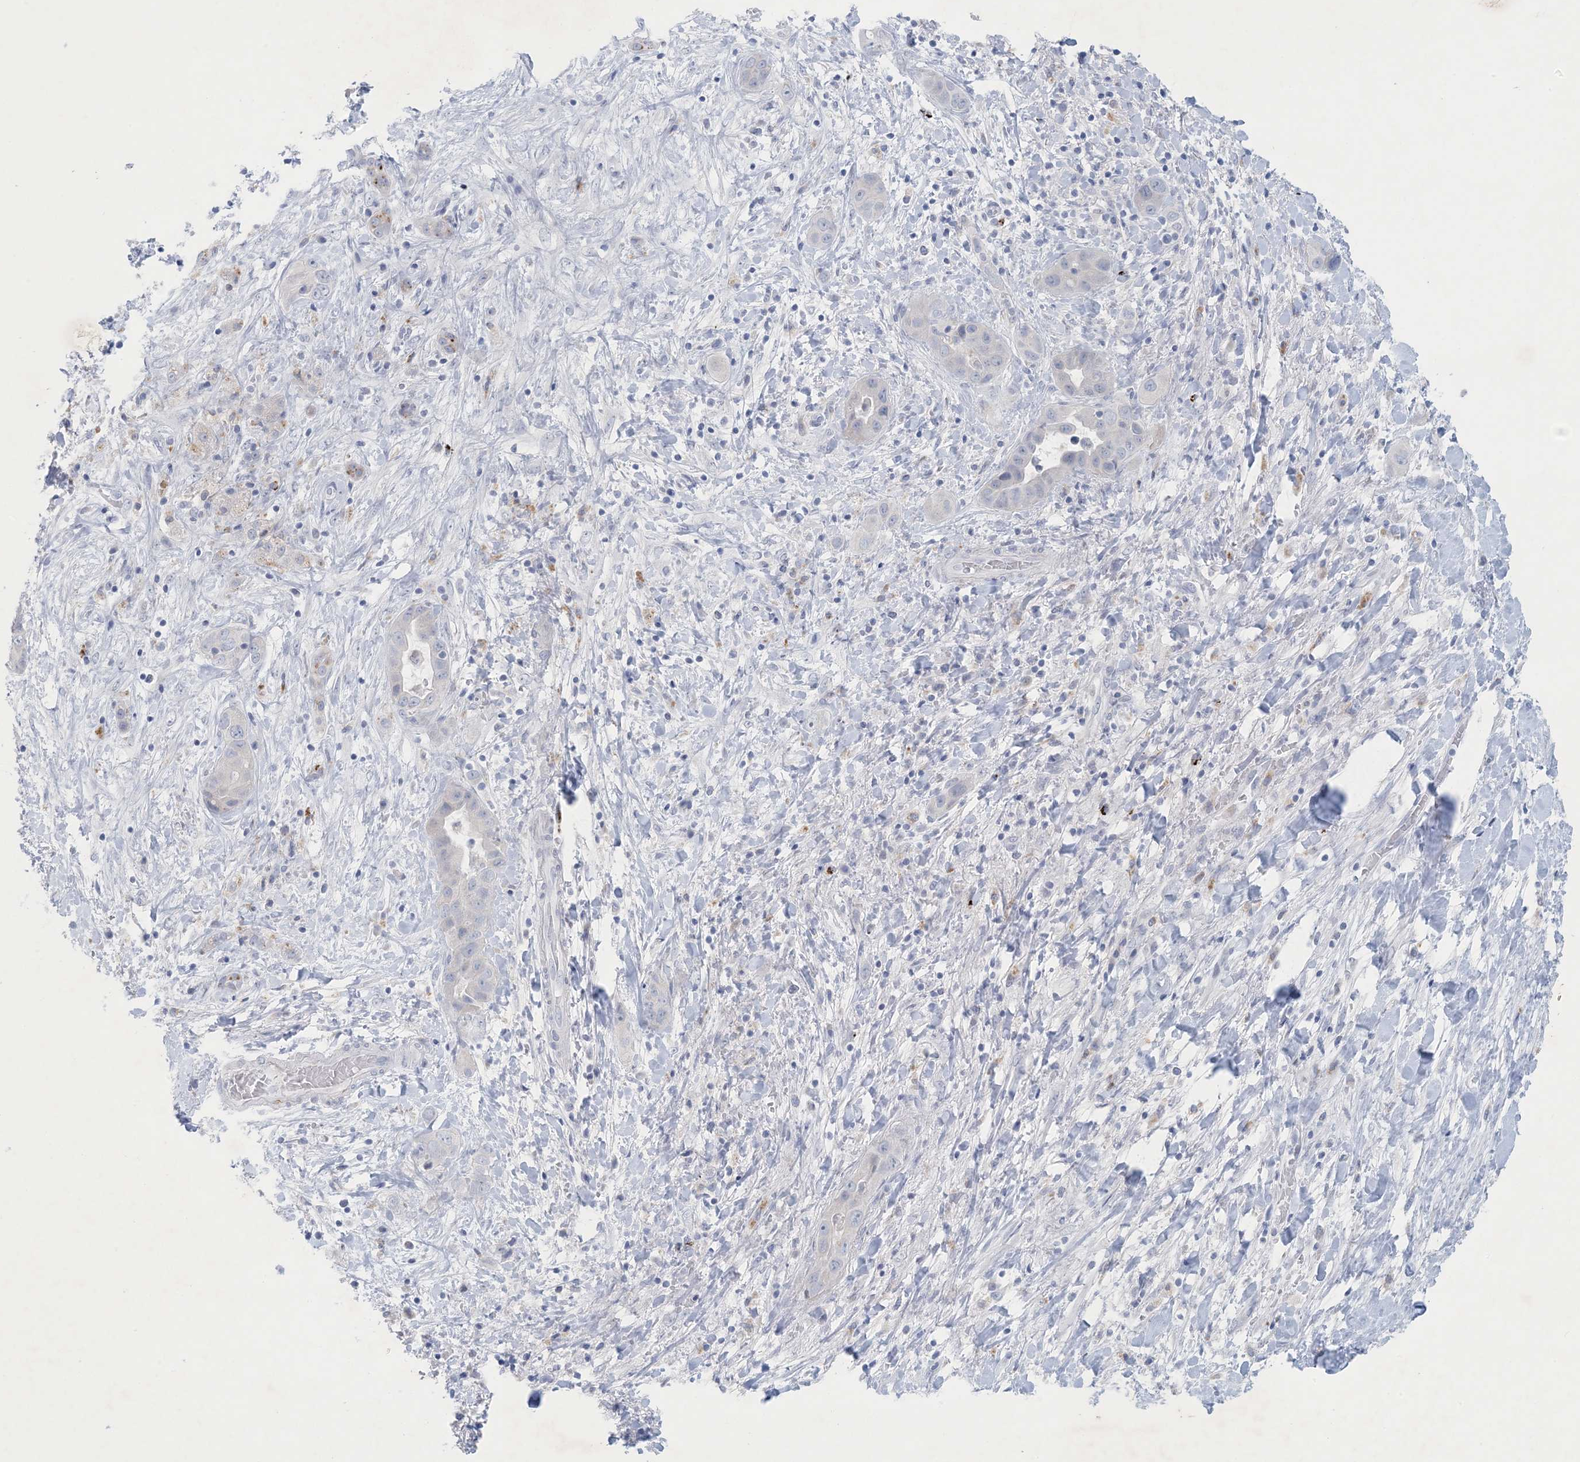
{"staining": {"intensity": "negative", "quantity": "none", "location": "none"}, "tissue": "liver cancer", "cell_type": "Tumor cells", "image_type": "cancer", "snomed": [{"axis": "morphology", "description": "Cholangiocarcinoma"}, {"axis": "topography", "description": "Liver"}], "caption": "Tumor cells show no significant protein staining in liver cancer. Nuclei are stained in blue.", "gene": "GABRG1", "patient": {"sex": "female", "age": 52}}